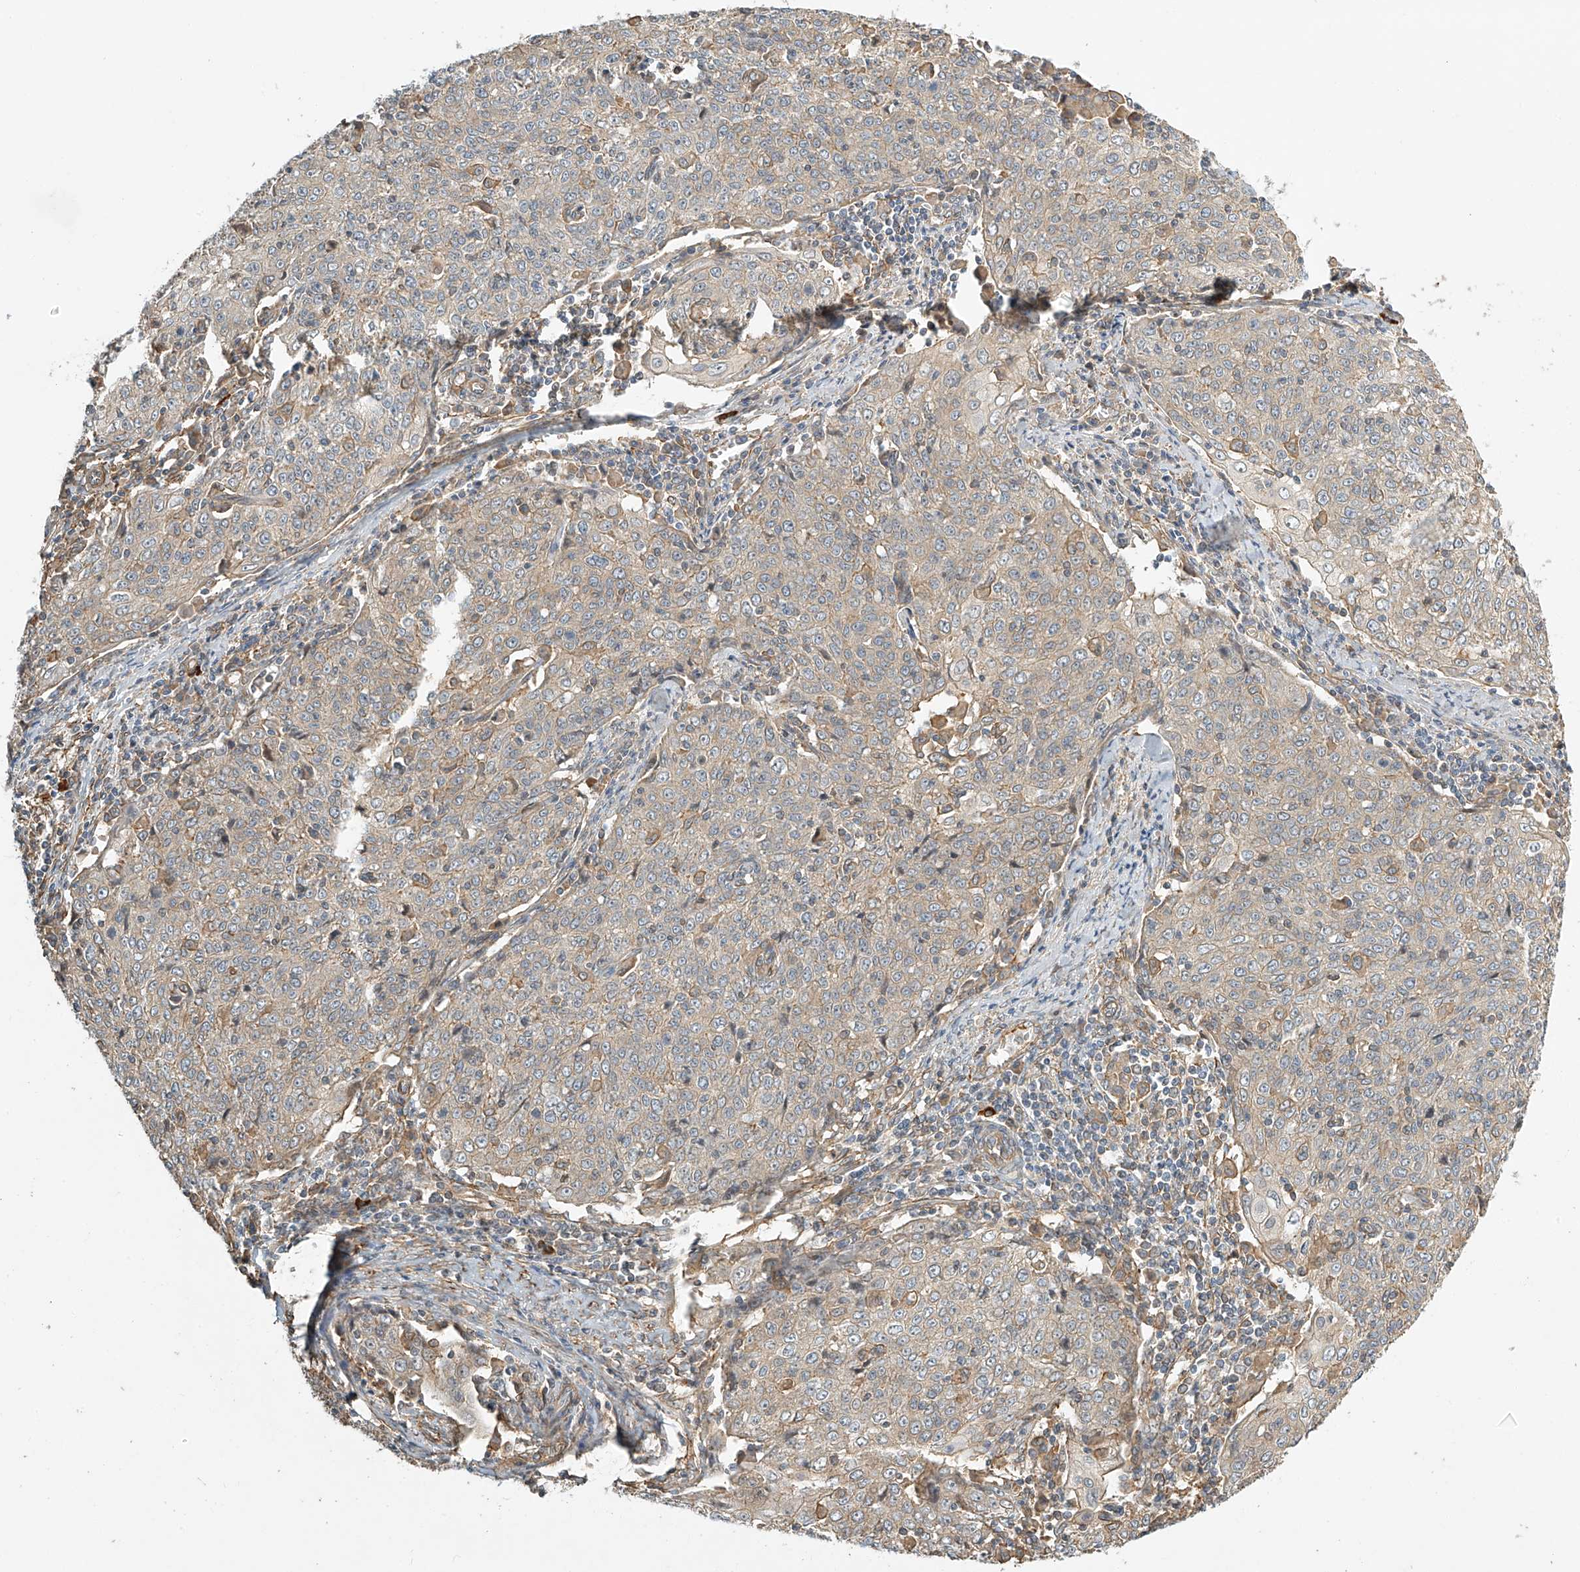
{"staining": {"intensity": "weak", "quantity": "<25%", "location": "cytoplasmic/membranous"}, "tissue": "cervical cancer", "cell_type": "Tumor cells", "image_type": "cancer", "snomed": [{"axis": "morphology", "description": "Squamous cell carcinoma, NOS"}, {"axis": "topography", "description": "Cervix"}], "caption": "Squamous cell carcinoma (cervical) stained for a protein using IHC shows no positivity tumor cells.", "gene": "CSMD3", "patient": {"sex": "female", "age": 48}}